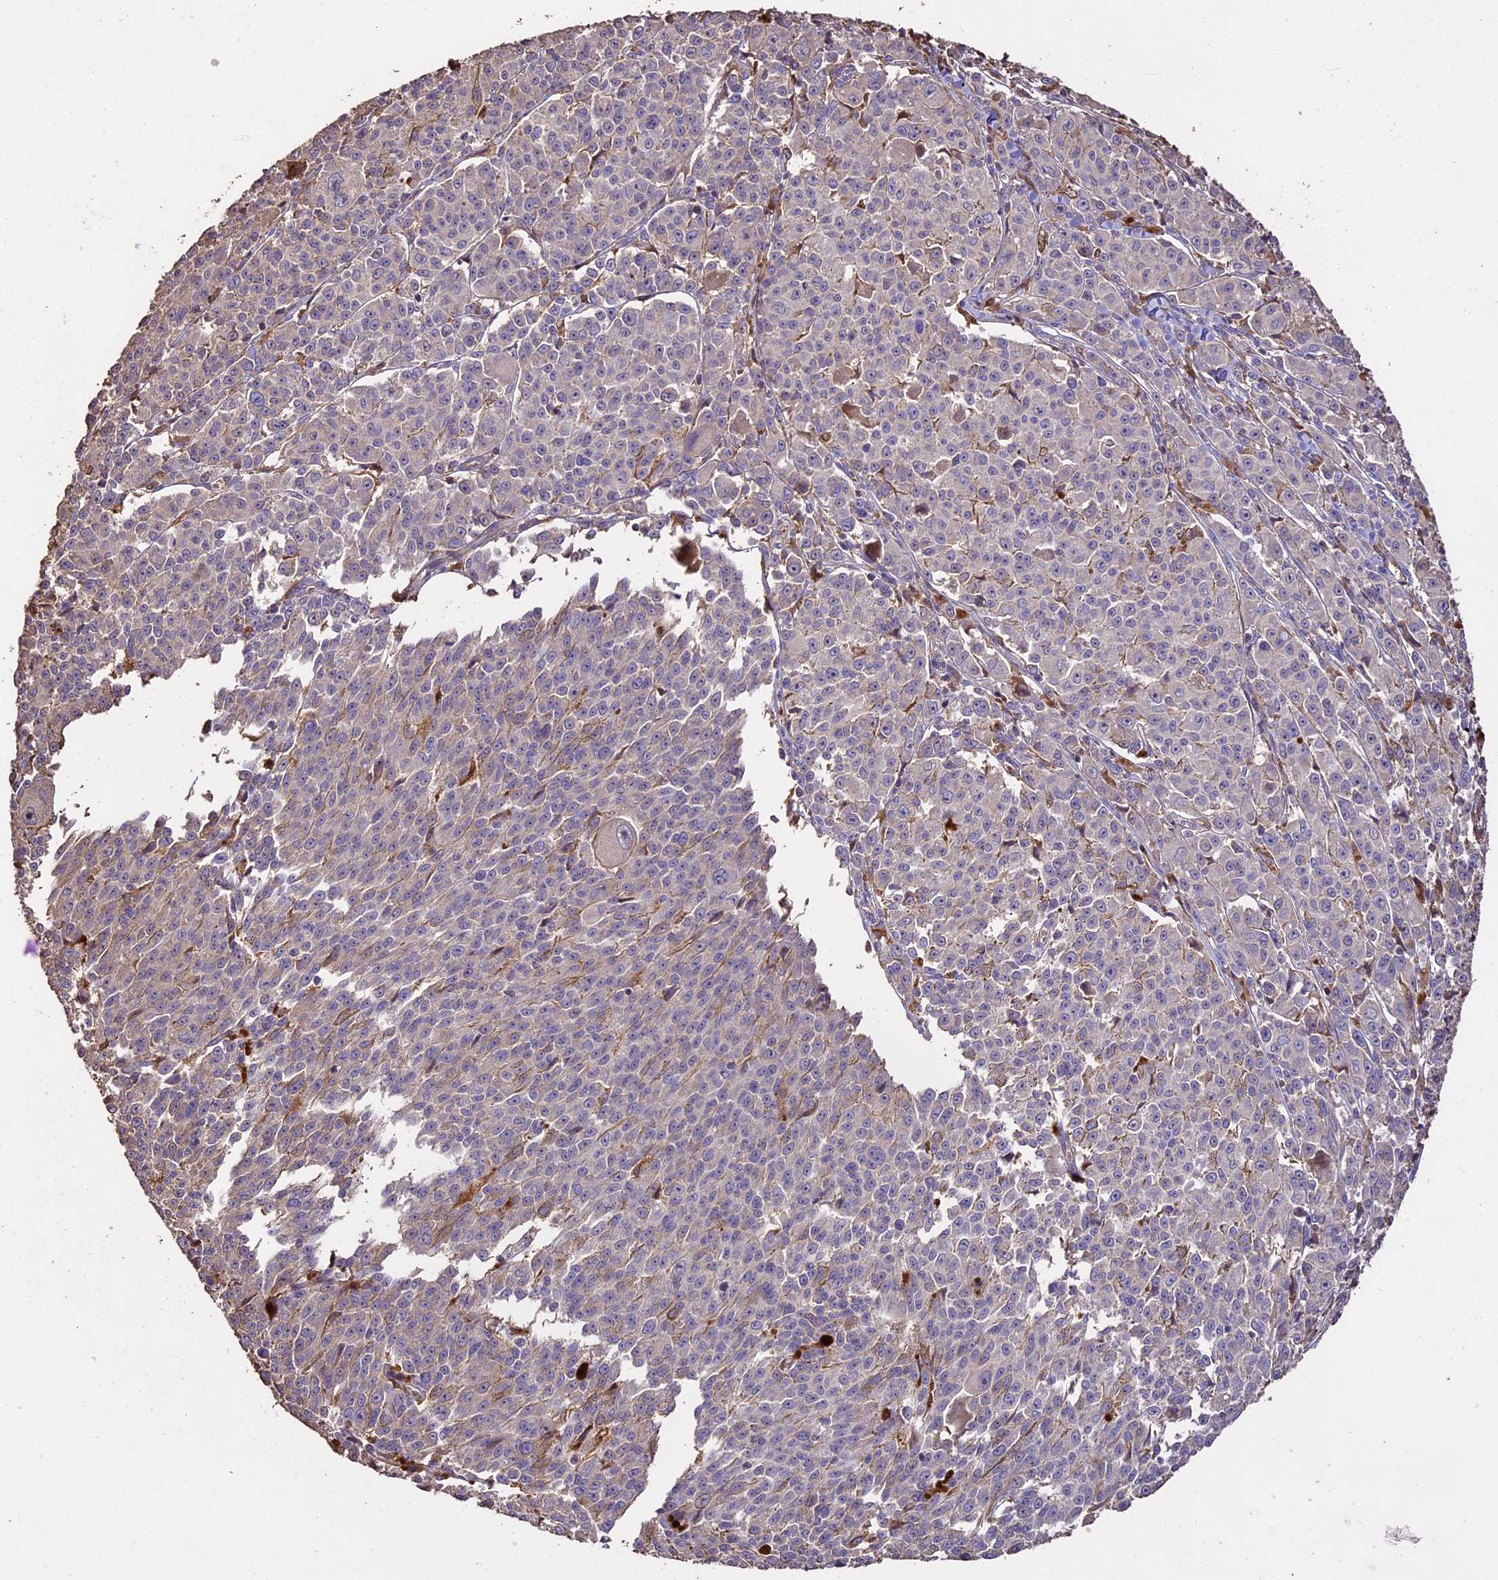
{"staining": {"intensity": "negative", "quantity": "none", "location": "none"}, "tissue": "melanoma", "cell_type": "Tumor cells", "image_type": "cancer", "snomed": [{"axis": "morphology", "description": "Malignant melanoma, NOS"}, {"axis": "topography", "description": "Skin"}], "caption": "This histopathology image is of malignant melanoma stained with IHC to label a protein in brown with the nuclei are counter-stained blue. There is no positivity in tumor cells.", "gene": "CRLF1", "patient": {"sex": "female", "age": 52}}